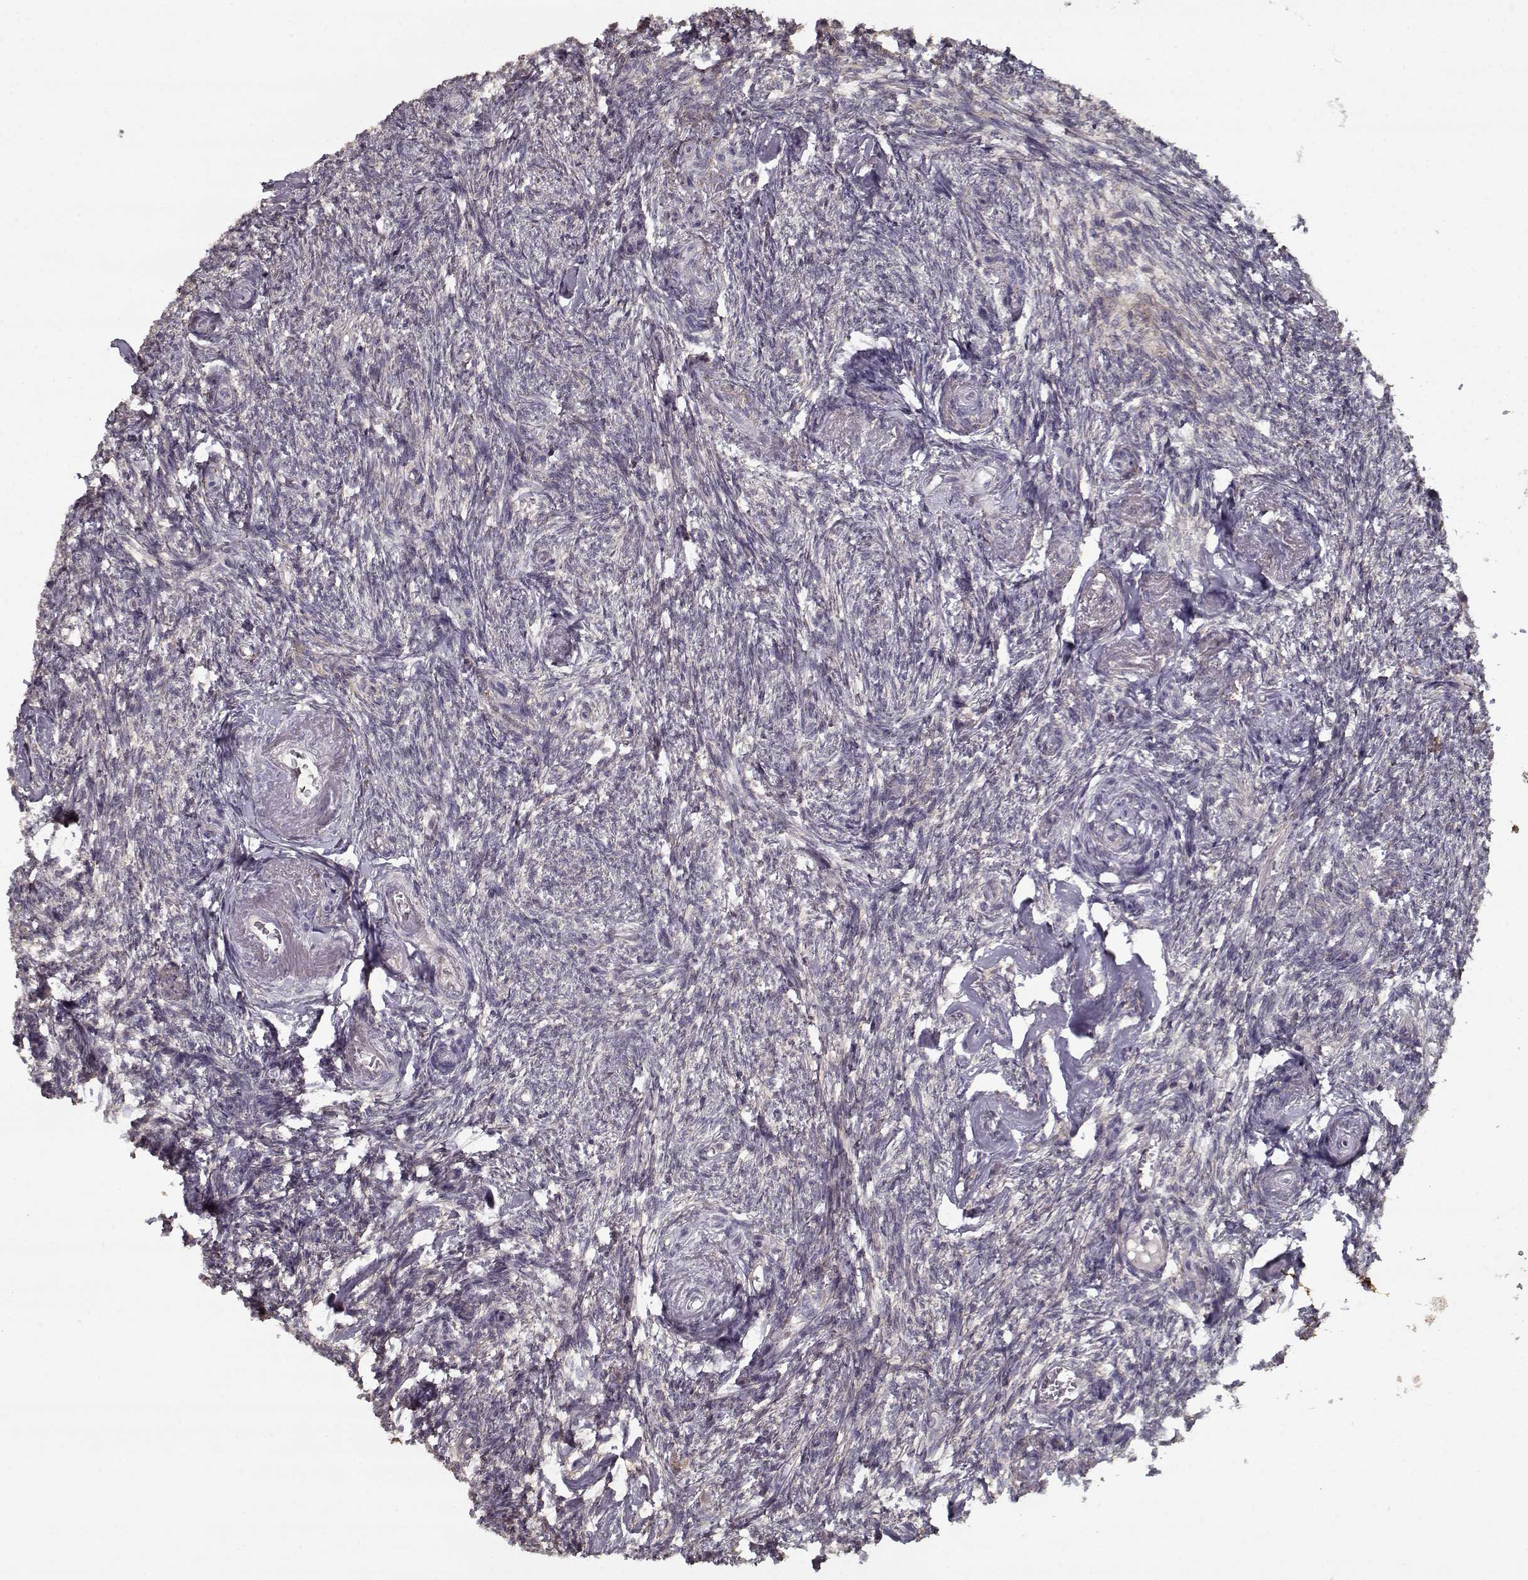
{"staining": {"intensity": "weak", "quantity": "<25%", "location": "cytoplasmic/membranous"}, "tissue": "ovary", "cell_type": "Ovarian stroma cells", "image_type": "normal", "snomed": [{"axis": "morphology", "description": "Normal tissue, NOS"}, {"axis": "topography", "description": "Ovary"}], "caption": "Immunohistochemistry photomicrograph of normal ovary: human ovary stained with DAB reveals no significant protein expression in ovarian stroma cells. (DAB (3,3'-diaminobenzidine) immunohistochemistry (IHC), high magnification).", "gene": "LAMA2", "patient": {"sex": "female", "age": 72}}